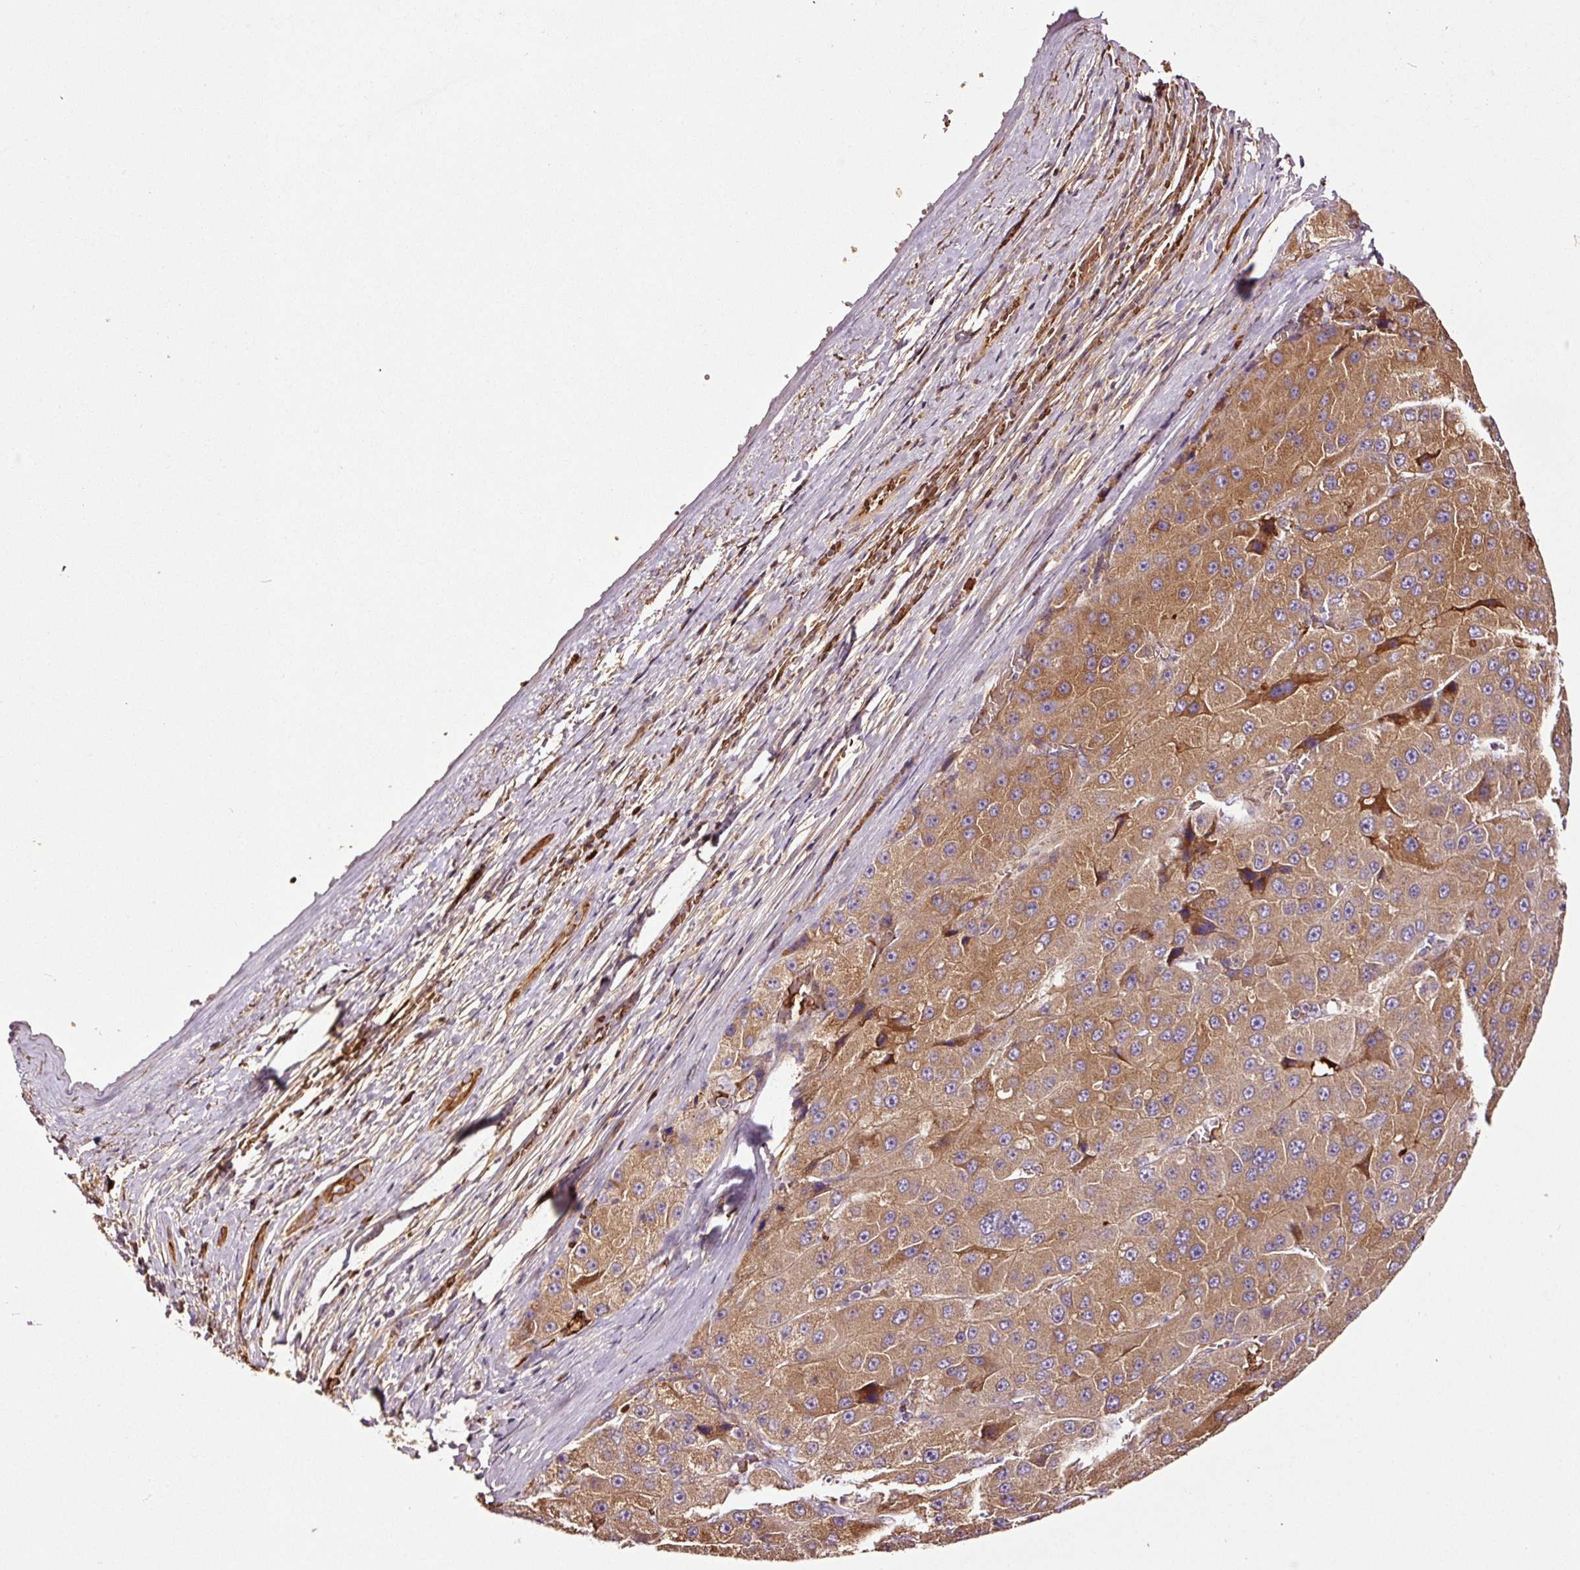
{"staining": {"intensity": "moderate", "quantity": ">75%", "location": "cytoplasmic/membranous"}, "tissue": "liver cancer", "cell_type": "Tumor cells", "image_type": "cancer", "snomed": [{"axis": "morphology", "description": "Carcinoma, Hepatocellular, NOS"}, {"axis": "topography", "description": "Liver"}], "caption": "Human hepatocellular carcinoma (liver) stained with a protein marker reveals moderate staining in tumor cells.", "gene": "PGLYRP2", "patient": {"sex": "female", "age": 73}}